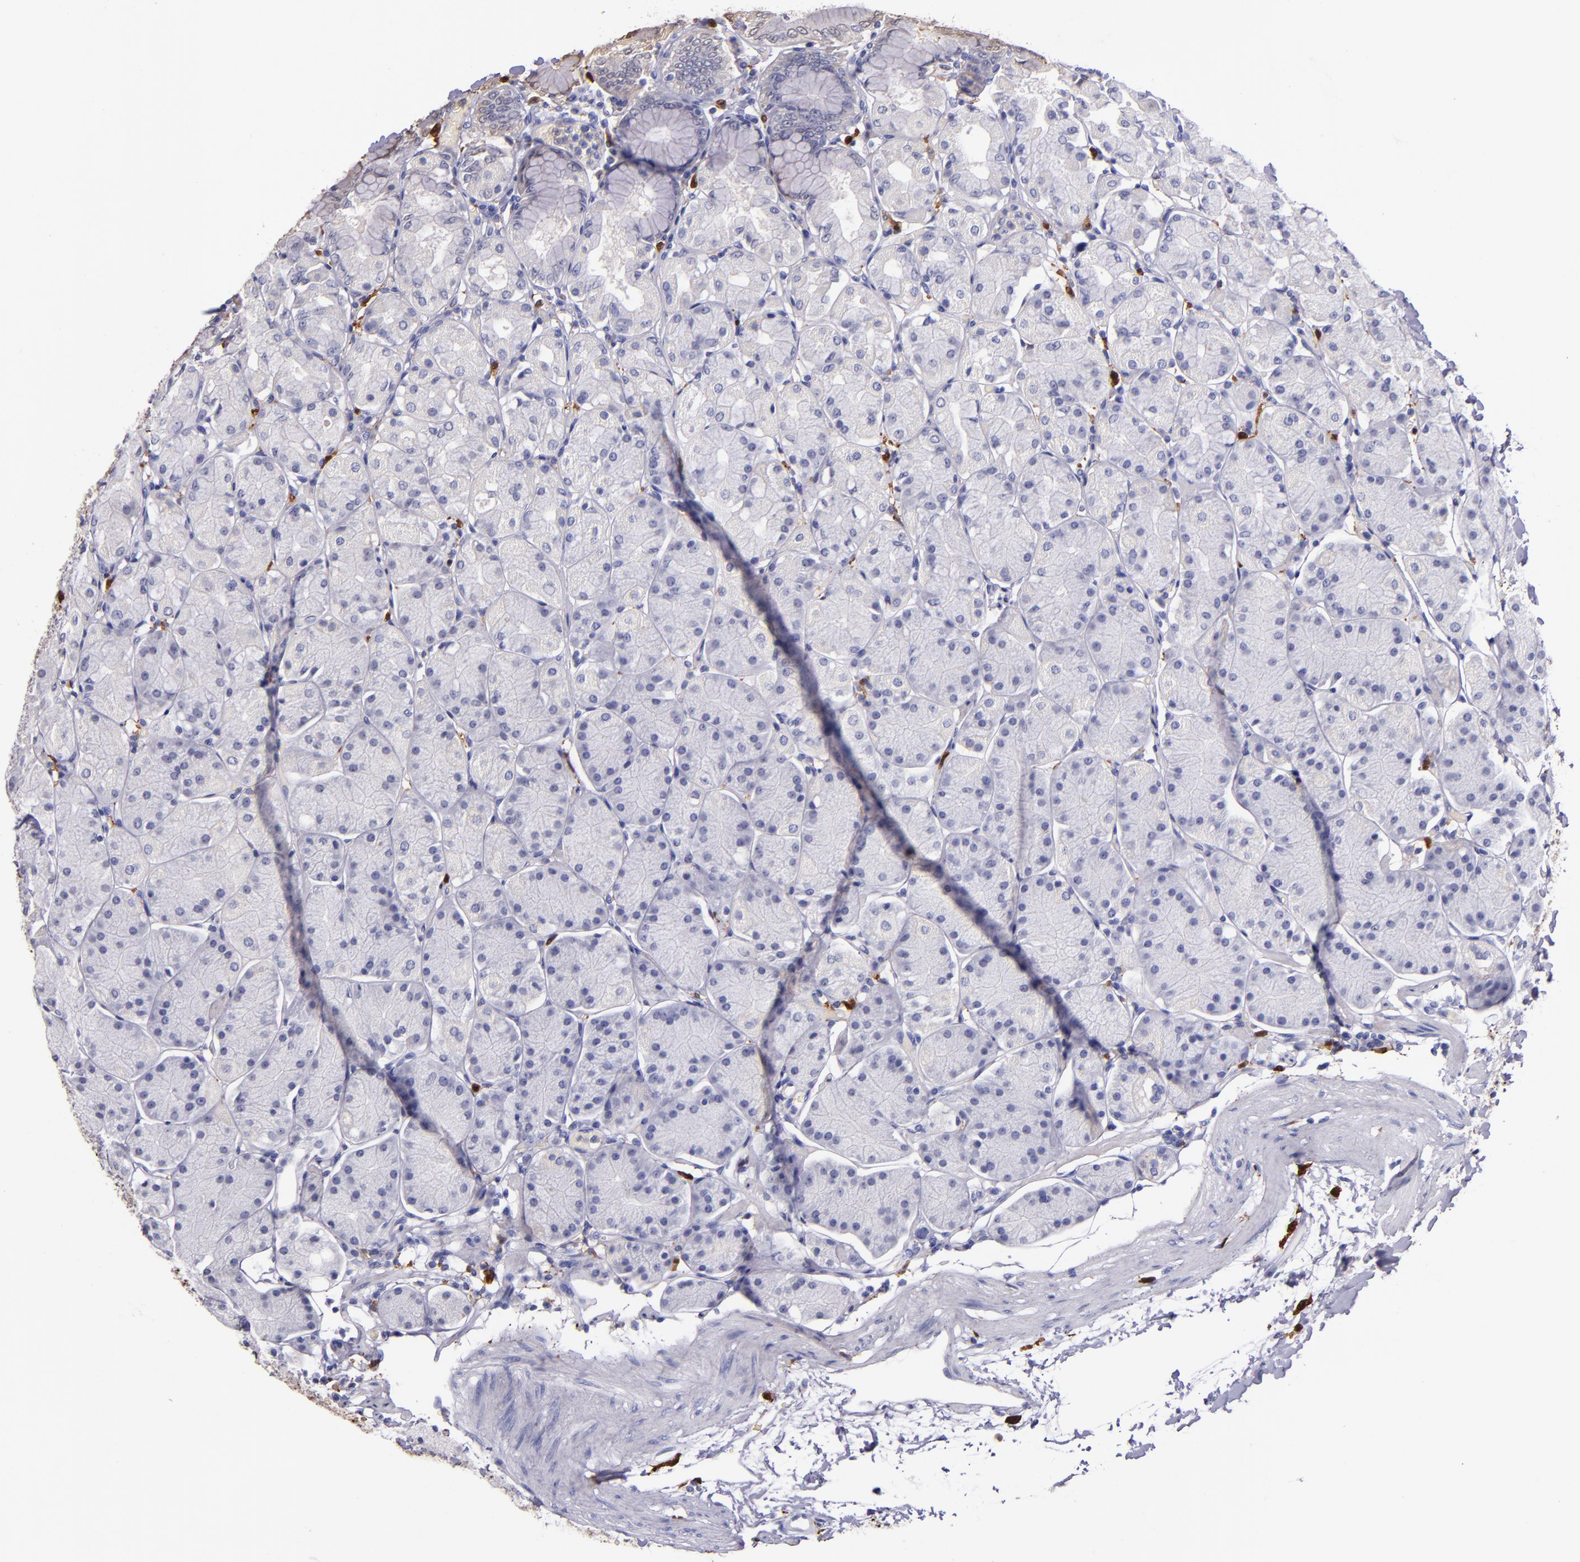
{"staining": {"intensity": "weak", "quantity": "<25%", "location": "cytoplasmic/membranous,nuclear"}, "tissue": "stomach", "cell_type": "Glandular cells", "image_type": "normal", "snomed": [{"axis": "morphology", "description": "Normal tissue, NOS"}, {"axis": "topography", "description": "Stomach, upper"}, {"axis": "topography", "description": "Stomach"}], "caption": "Glandular cells show no significant protein staining in unremarkable stomach.", "gene": "F13A1", "patient": {"sex": "male", "age": 76}}